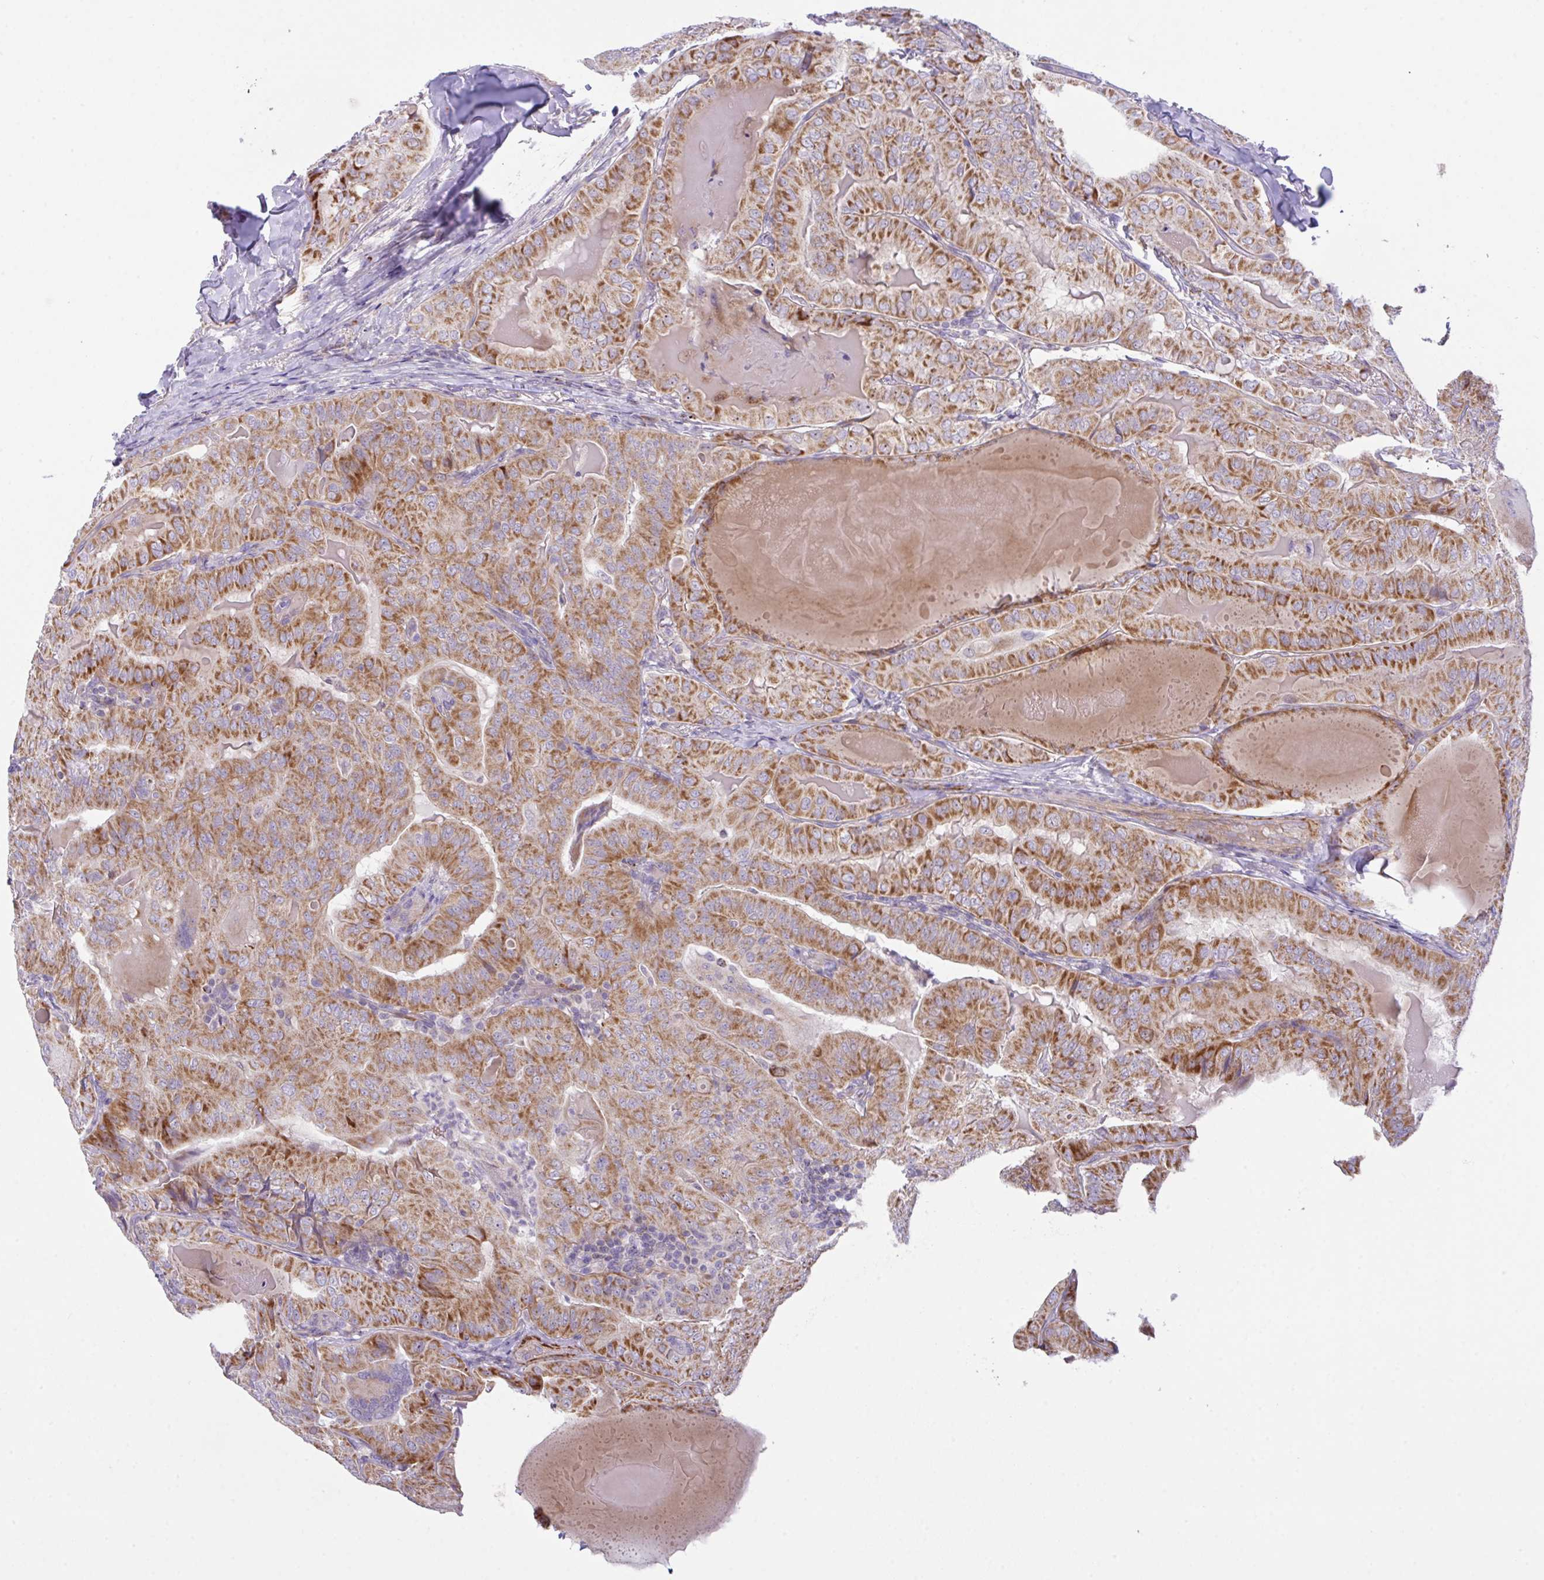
{"staining": {"intensity": "strong", "quantity": ">75%", "location": "cytoplasmic/membranous"}, "tissue": "thyroid cancer", "cell_type": "Tumor cells", "image_type": "cancer", "snomed": [{"axis": "morphology", "description": "Papillary adenocarcinoma, NOS"}, {"axis": "topography", "description": "Thyroid gland"}], "caption": "This is an image of immunohistochemistry (IHC) staining of papillary adenocarcinoma (thyroid), which shows strong positivity in the cytoplasmic/membranous of tumor cells.", "gene": "CHDH", "patient": {"sex": "female", "age": 68}}